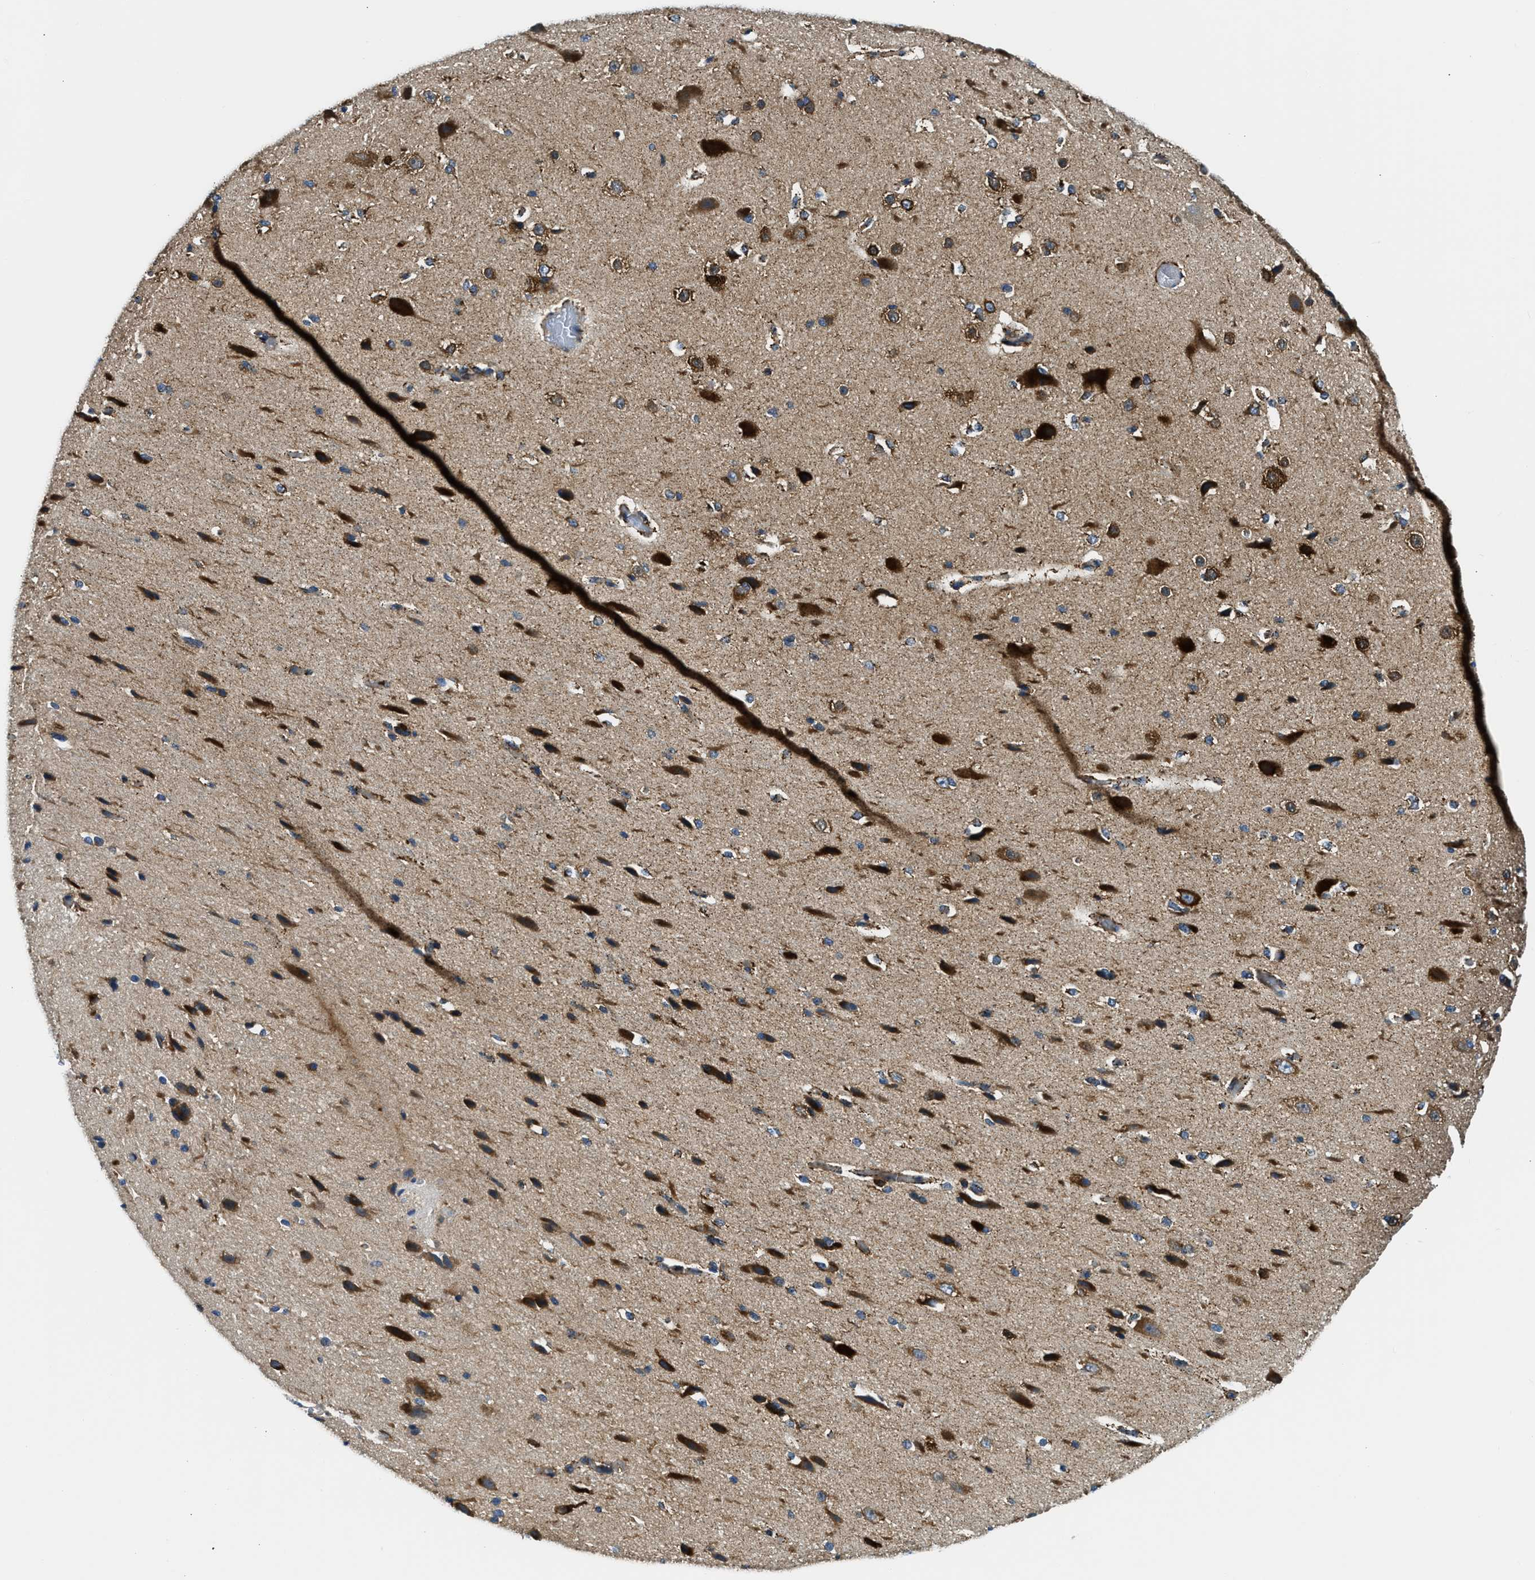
{"staining": {"intensity": "moderate", "quantity": "25%-75%", "location": "cytoplasmic/membranous"}, "tissue": "cerebral cortex", "cell_type": "Endothelial cells", "image_type": "normal", "snomed": [{"axis": "morphology", "description": "Normal tissue, NOS"}, {"axis": "morphology", "description": "Developmental malformation"}, {"axis": "topography", "description": "Cerebral cortex"}], "caption": "Cerebral cortex stained with DAB (3,3'-diaminobenzidine) immunohistochemistry (IHC) reveals medium levels of moderate cytoplasmic/membranous positivity in approximately 25%-75% of endothelial cells.", "gene": "LPIN2", "patient": {"sex": "female", "age": 30}}